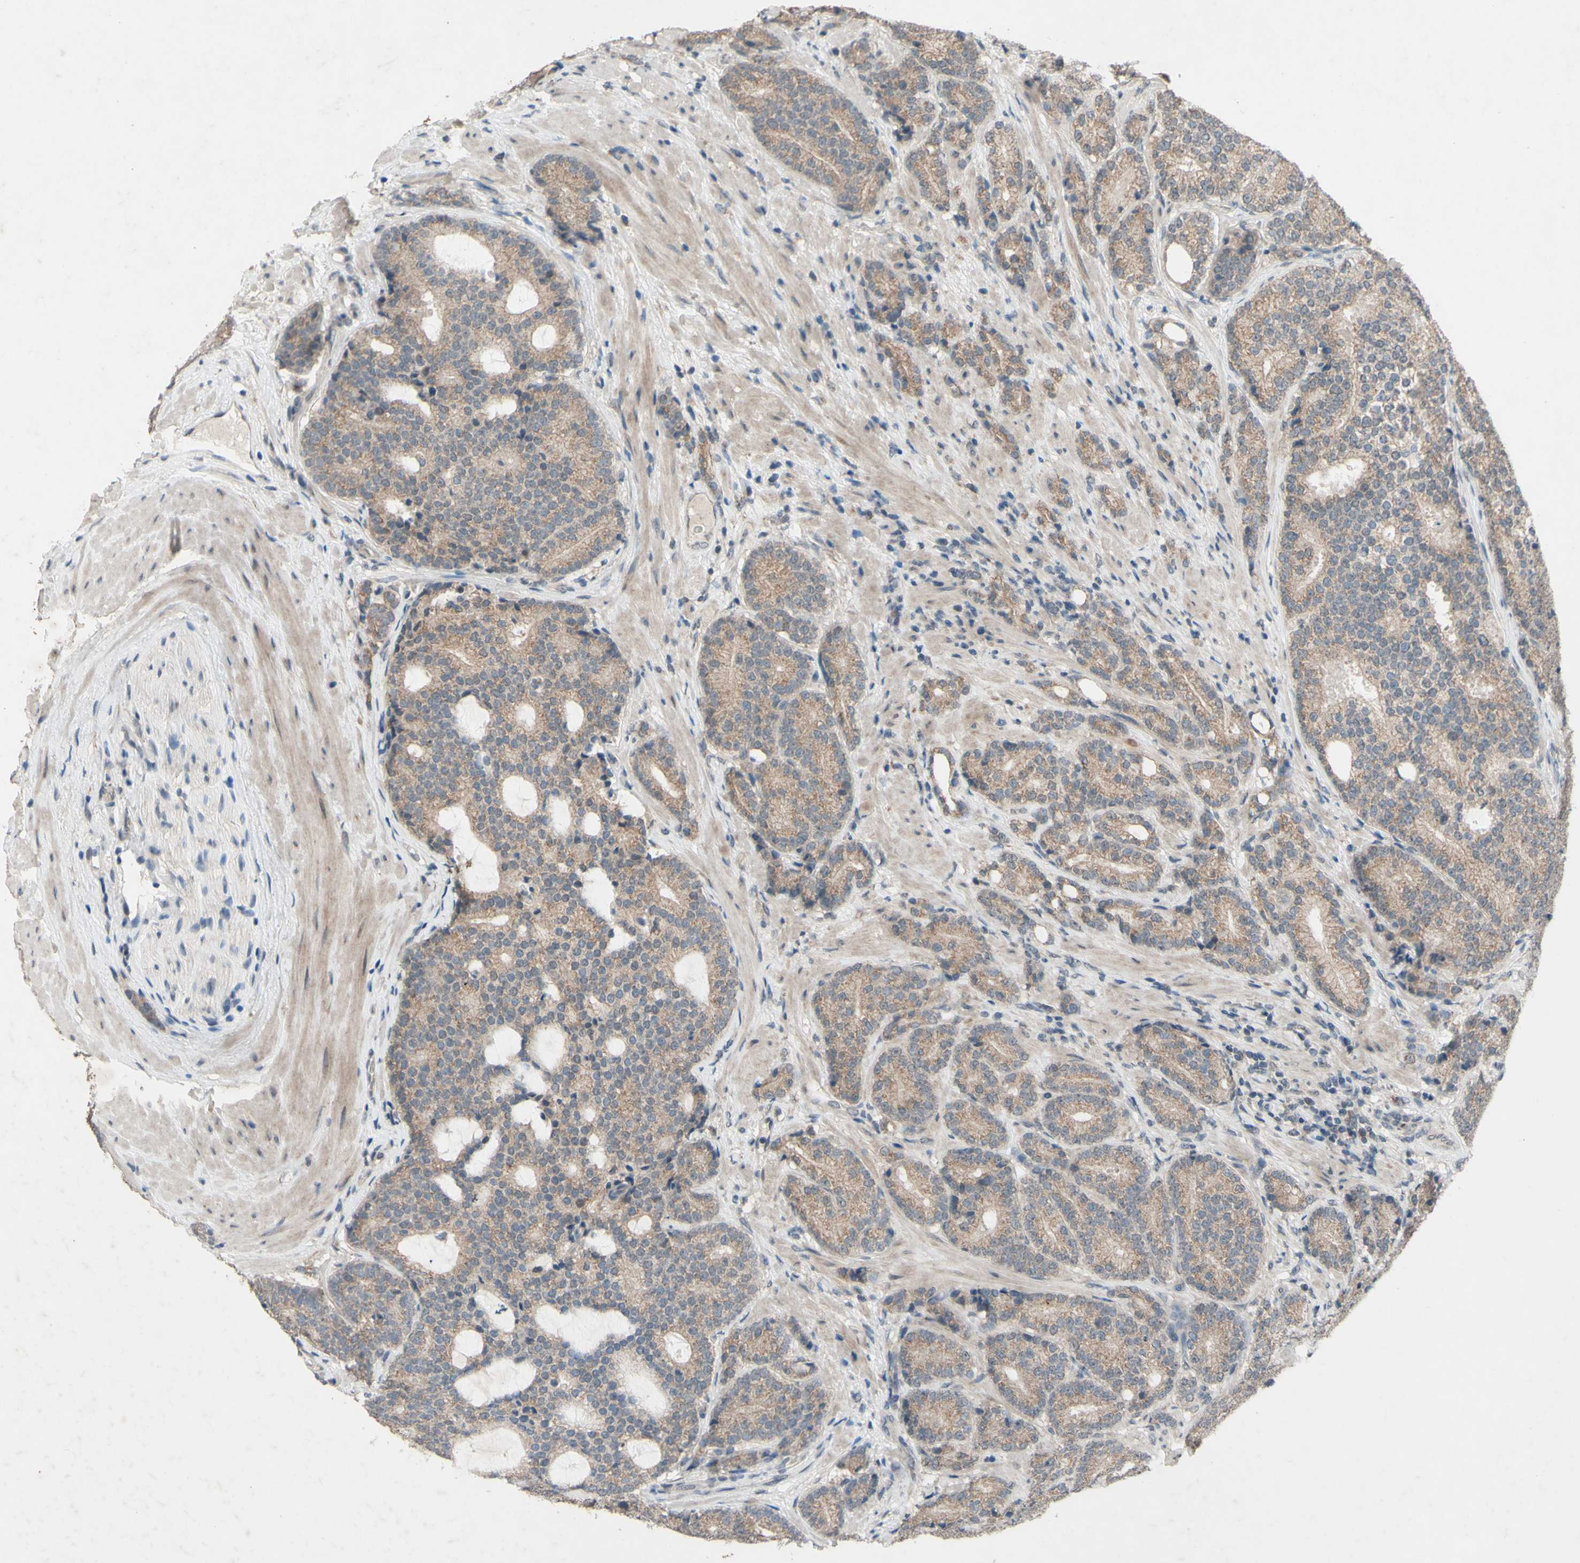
{"staining": {"intensity": "moderate", "quantity": ">75%", "location": "cytoplasmic/membranous"}, "tissue": "prostate cancer", "cell_type": "Tumor cells", "image_type": "cancer", "snomed": [{"axis": "morphology", "description": "Adenocarcinoma, High grade"}, {"axis": "topography", "description": "Prostate"}], "caption": "An IHC micrograph of tumor tissue is shown. Protein staining in brown highlights moderate cytoplasmic/membranous positivity in prostate cancer within tumor cells.", "gene": "CDCP1", "patient": {"sex": "male", "age": 61}}